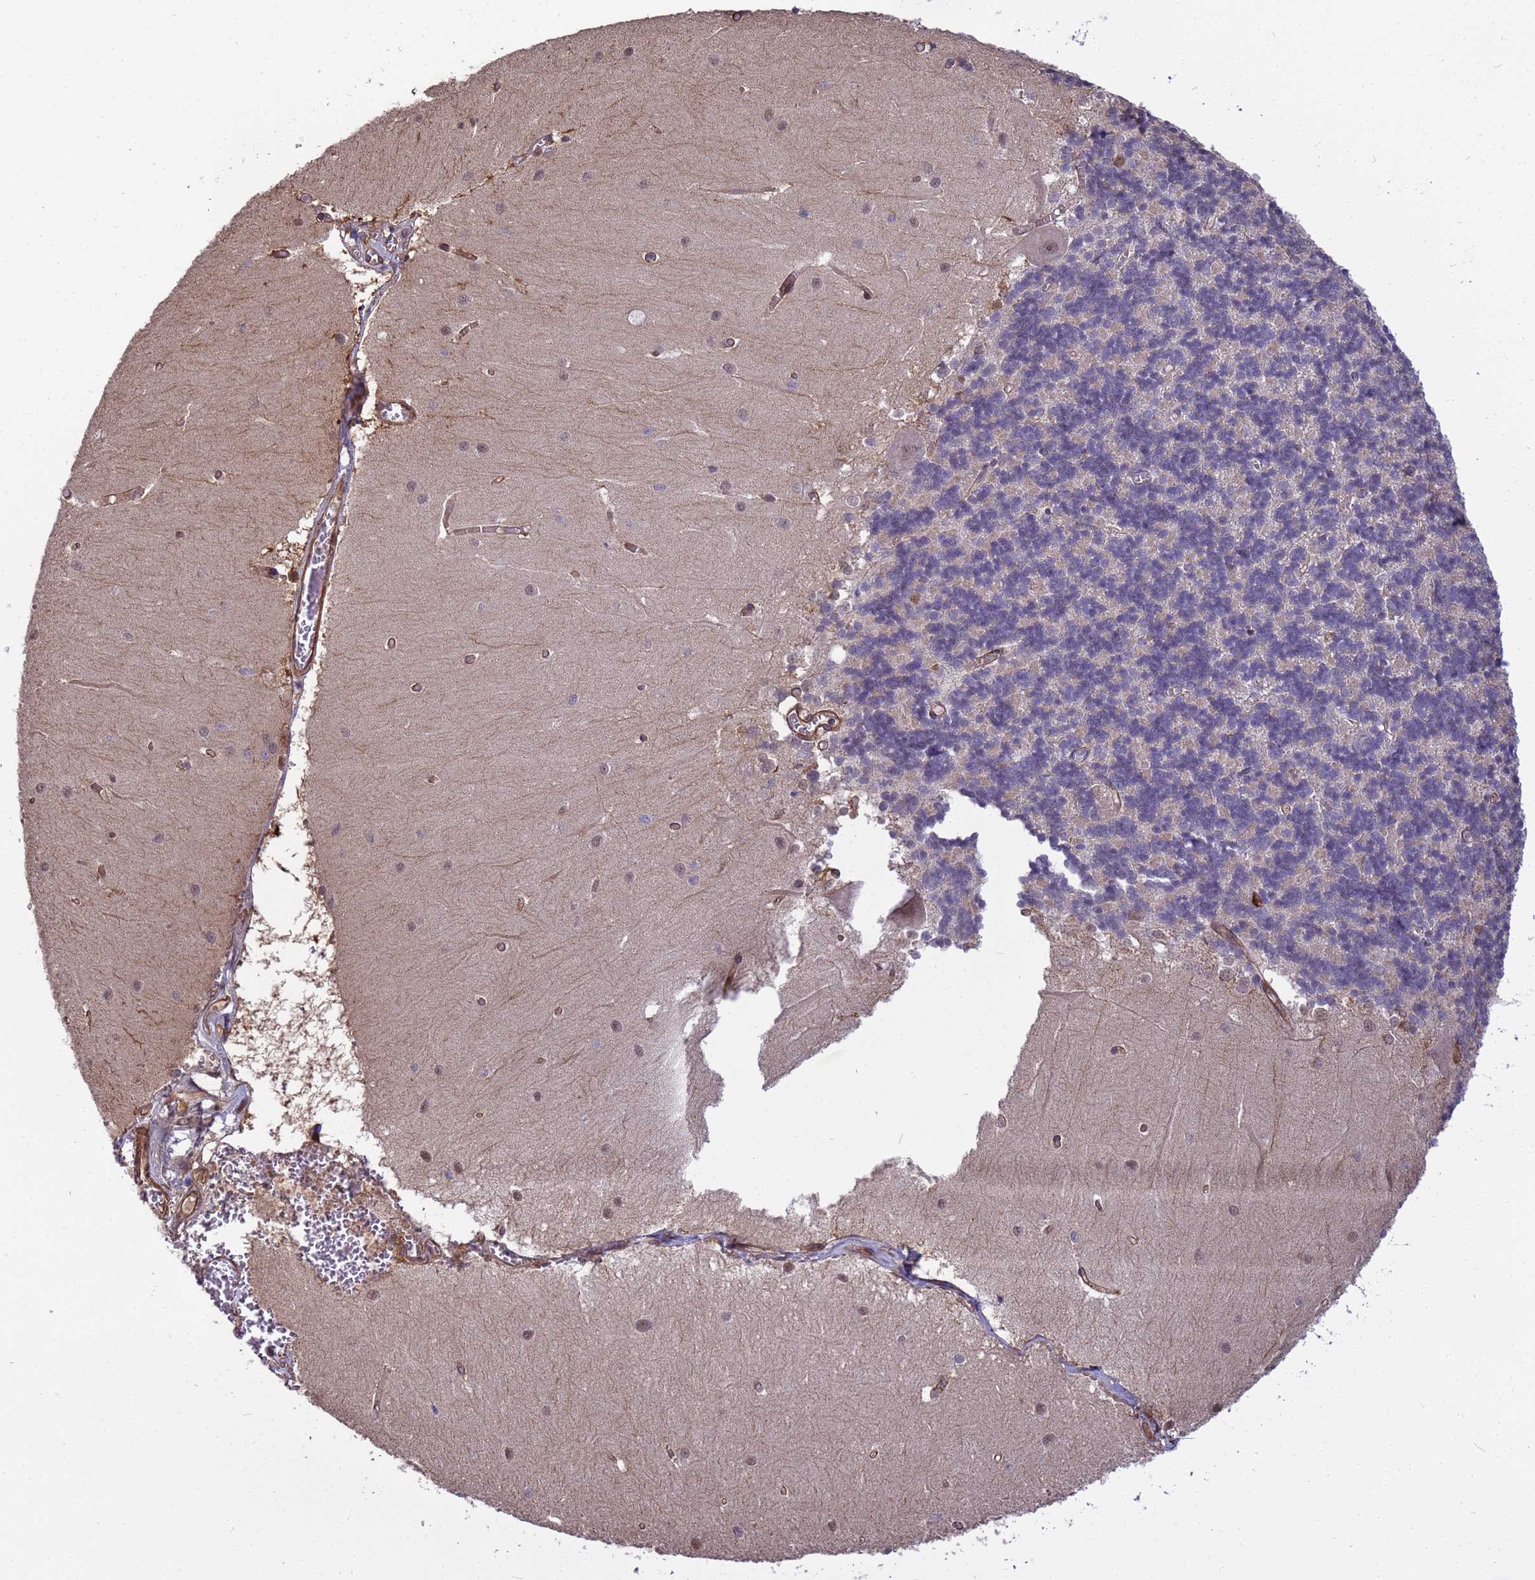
{"staining": {"intensity": "weak", "quantity": "25%-75%", "location": "cytoplasmic/membranous"}, "tissue": "cerebellum", "cell_type": "Cells in granular layer", "image_type": "normal", "snomed": [{"axis": "morphology", "description": "Normal tissue, NOS"}, {"axis": "topography", "description": "Cerebellum"}], "caption": "A brown stain shows weak cytoplasmic/membranous staining of a protein in cells in granular layer of unremarkable cerebellum. (DAB (3,3'-diaminobenzidine) = brown stain, brightfield microscopy at high magnification).", "gene": "ITGB4", "patient": {"sex": "male", "age": 37}}